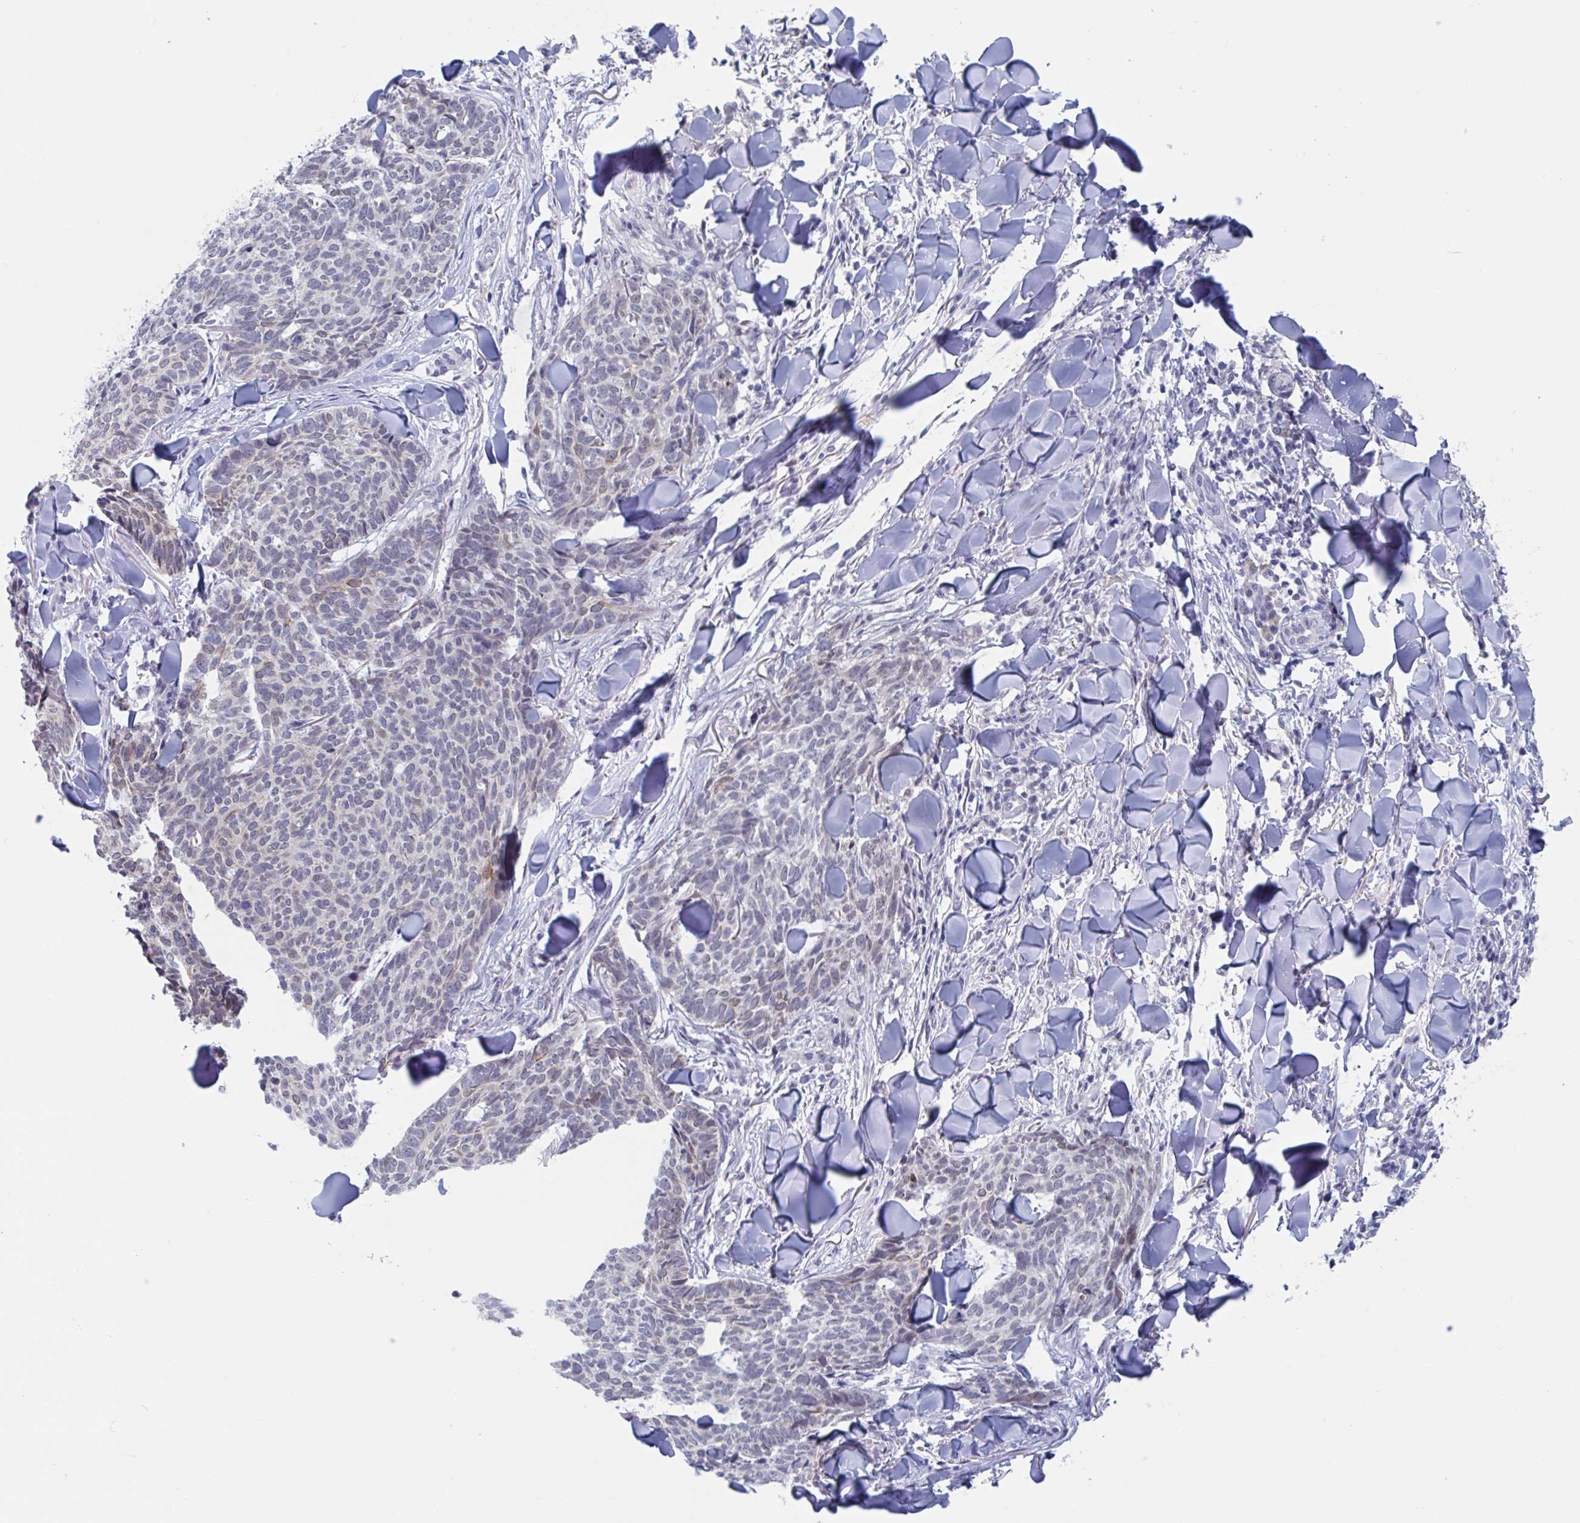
{"staining": {"intensity": "weak", "quantity": "<25%", "location": "nuclear"}, "tissue": "skin cancer", "cell_type": "Tumor cells", "image_type": "cancer", "snomed": [{"axis": "morphology", "description": "Normal tissue, NOS"}, {"axis": "morphology", "description": "Basal cell carcinoma"}, {"axis": "topography", "description": "Skin"}], "caption": "This is an immunohistochemistry image of human skin cancer (basal cell carcinoma). There is no staining in tumor cells.", "gene": "KDM4D", "patient": {"sex": "male", "age": 50}}